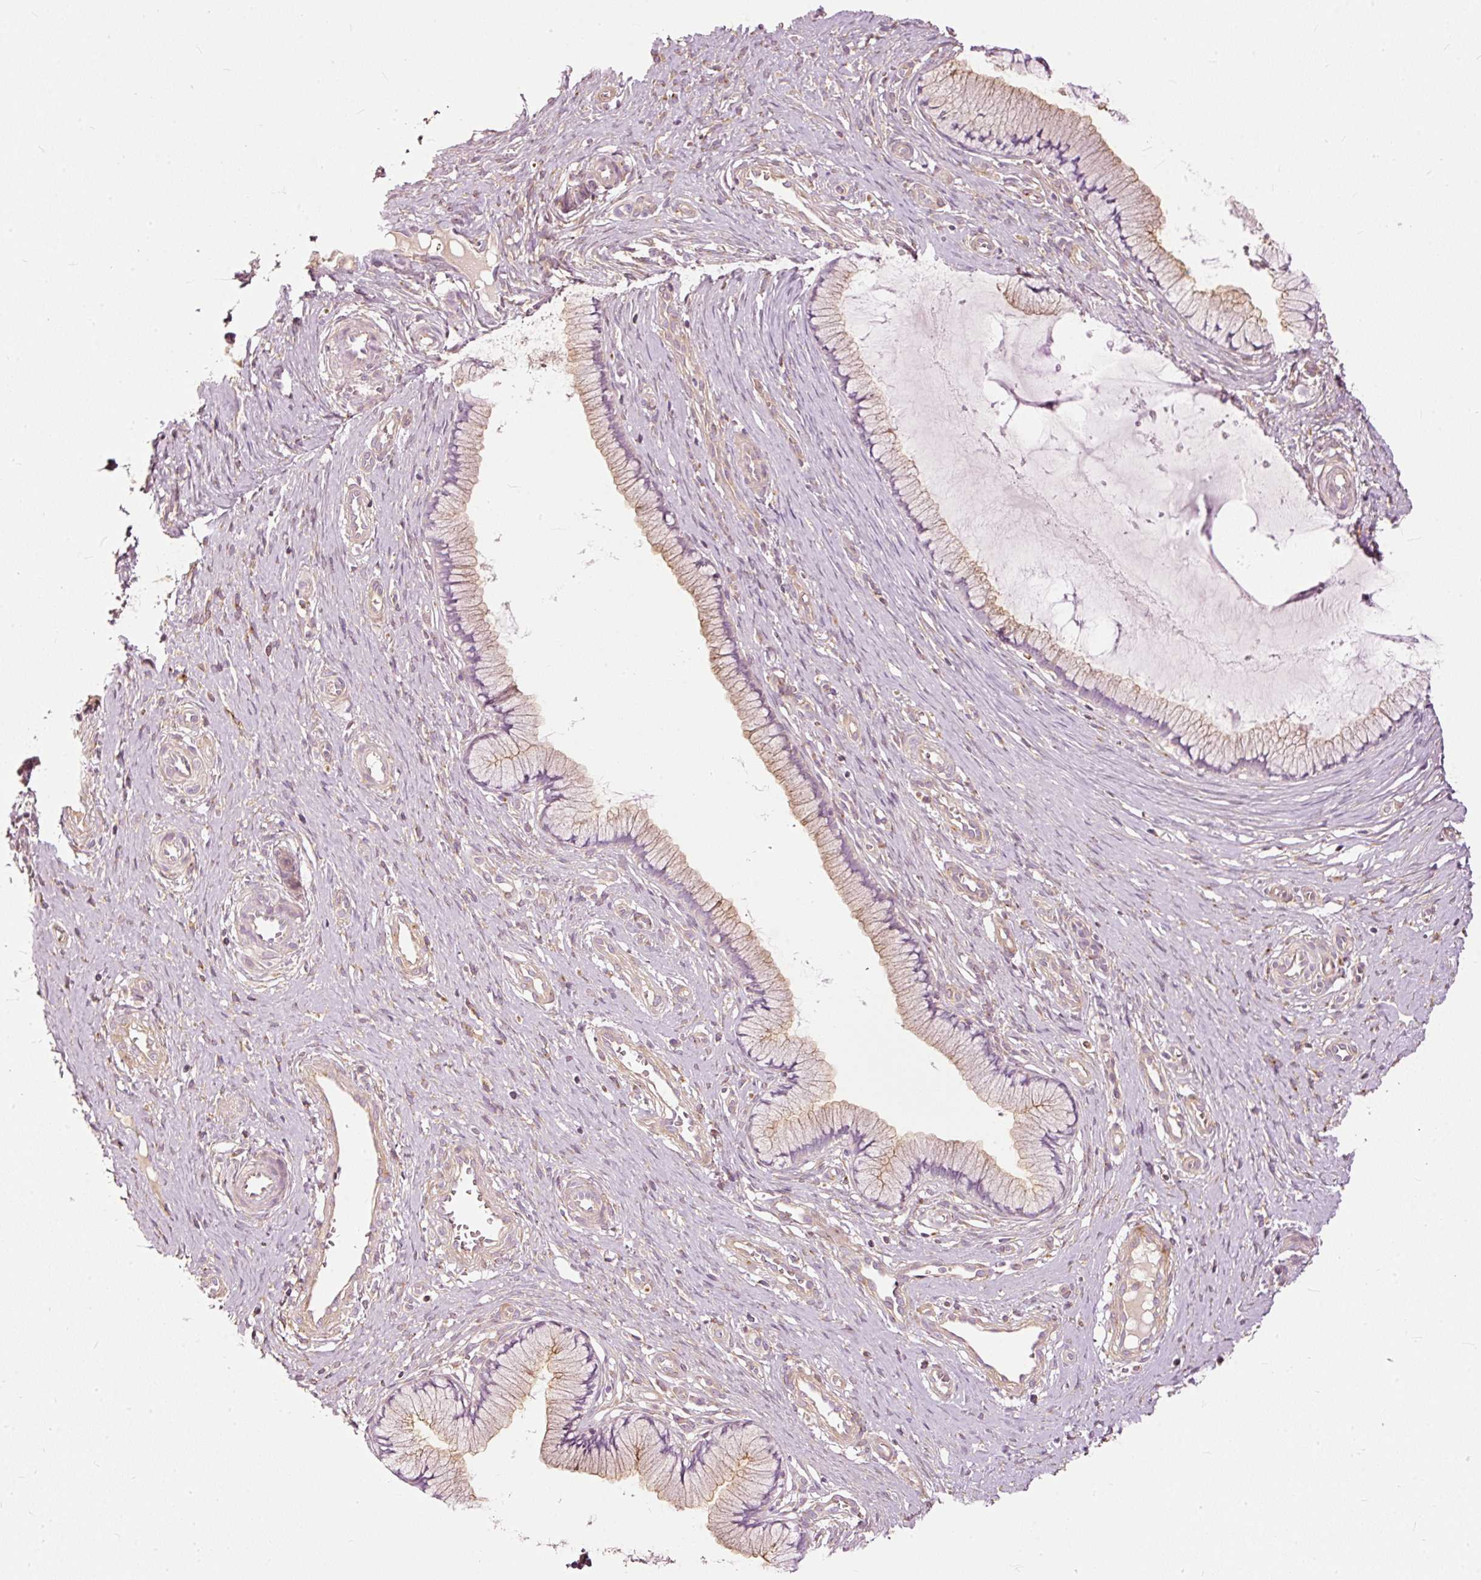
{"staining": {"intensity": "moderate", "quantity": "25%-75%", "location": "cytoplasmic/membranous"}, "tissue": "cervix", "cell_type": "Glandular cells", "image_type": "normal", "snomed": [{"axis": "morphology", "description": "Normal tissue, NOS"}, {"axis": "topography", "description": "Cervix"}], "caption": "This is a micrograph of immunohistochemistry (IHC) staining of normal cervix, which shows moderate positivity in the cytoplasmic/membranous of glandular cells.", "gene": "PAQR9", "patient": {"sex": "female", "age": 36}}